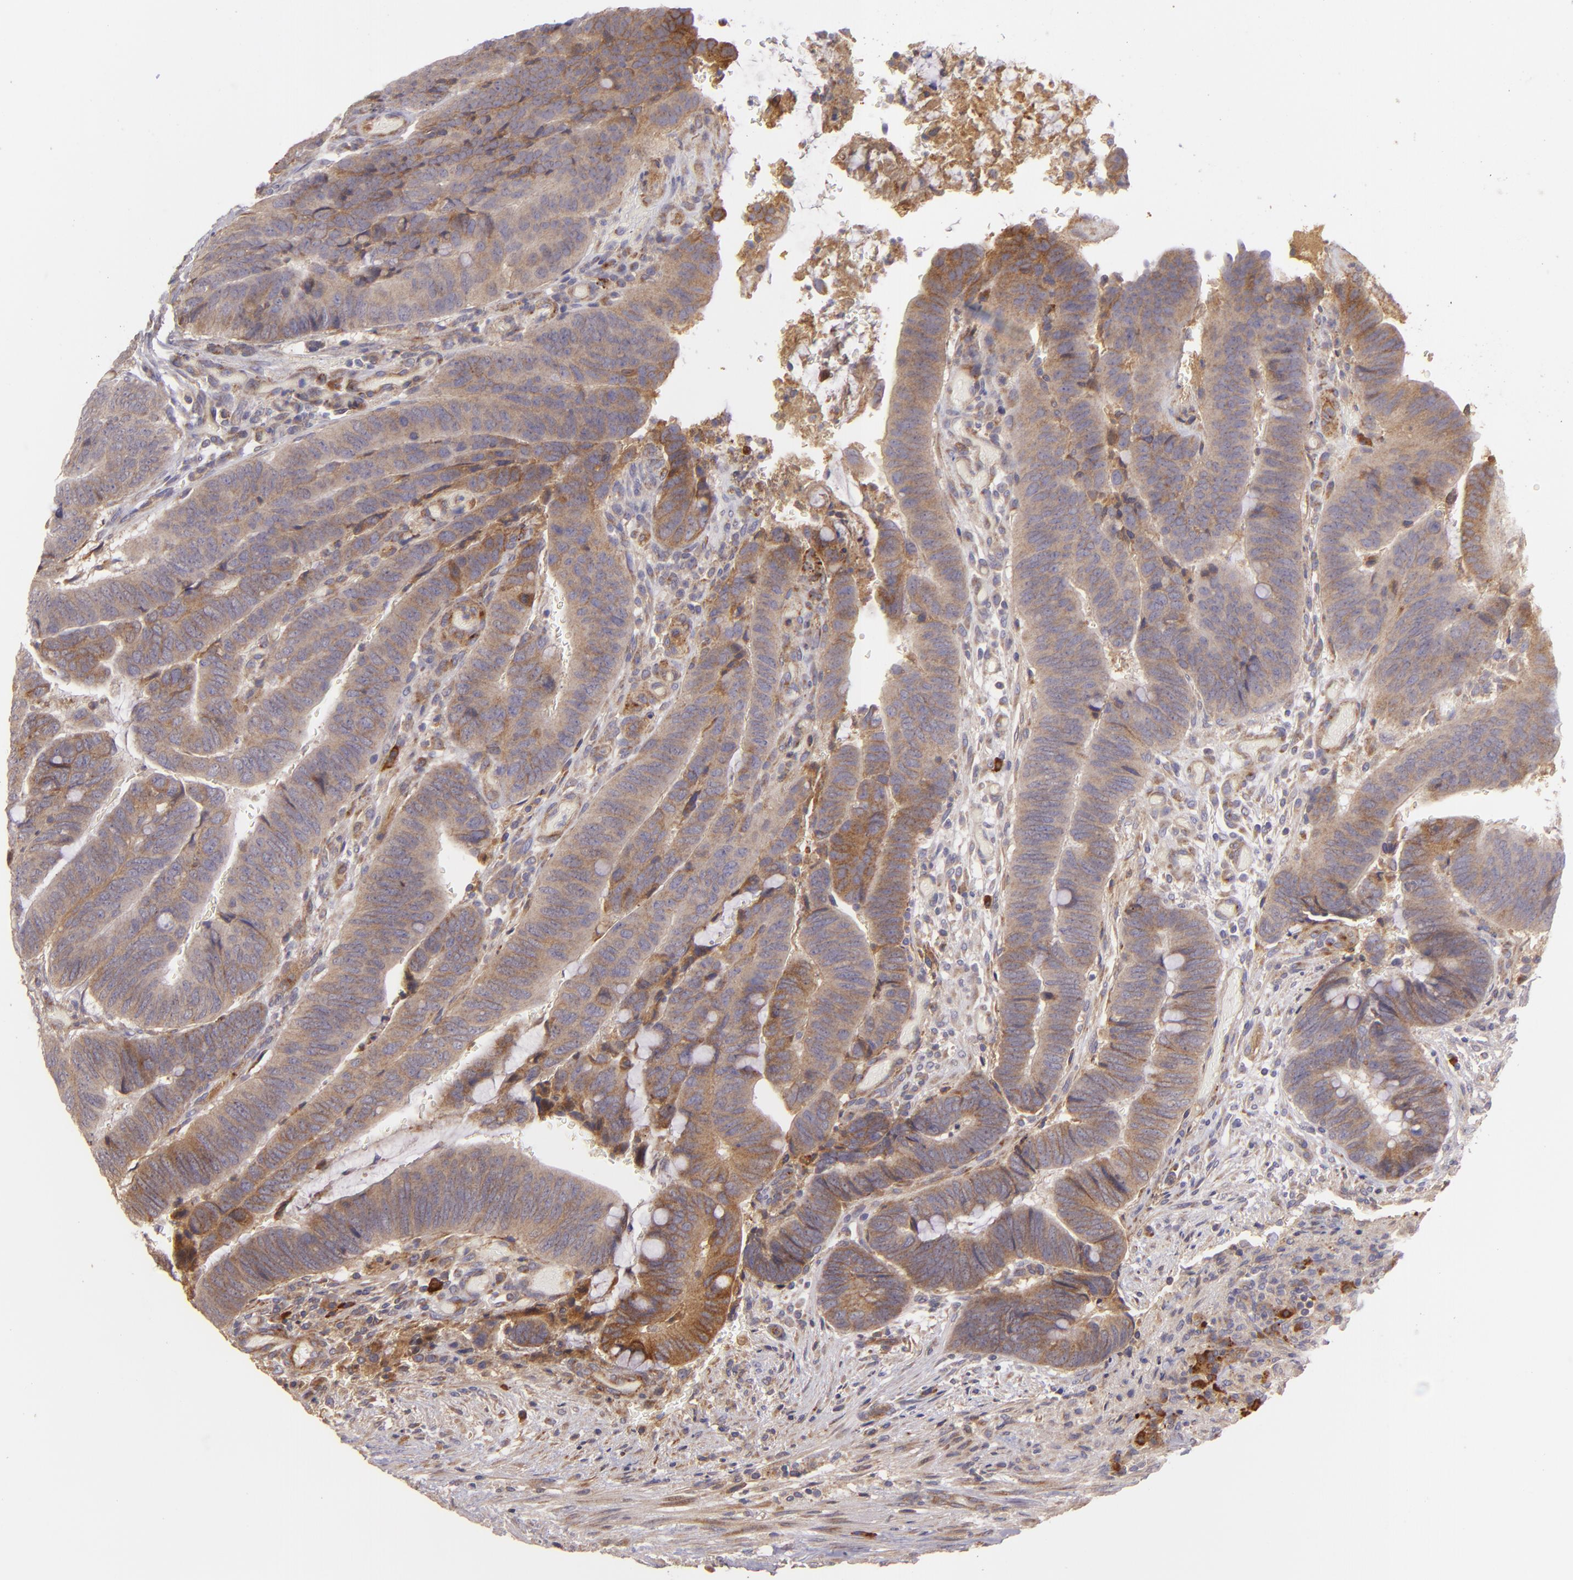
{"staining": {"intensity": "moderate", "quantity": ">75%", "location": "cytoplasmic/membranous"}, "tissue": "colorectal cancer", "cell_type": "Tumor cells", "image_type": "cancer", "snomed": [{"axis": "morphology", "description": "Normal tissue, NOS"}, {"axis": "morphology", "description": "Adenocarcinoma, NOS"}, {"axis": "topography", "description": "Rectum"}], "caption": "Immunohistochemical staining of adenocarcinoma (colorectal) exhibits medium levels of moderate cytoplasmic/membranous protein positivity in about >75% of tumor cells.", "gene": "ECE1", "patient": {"sex": "male", "age": 92}}